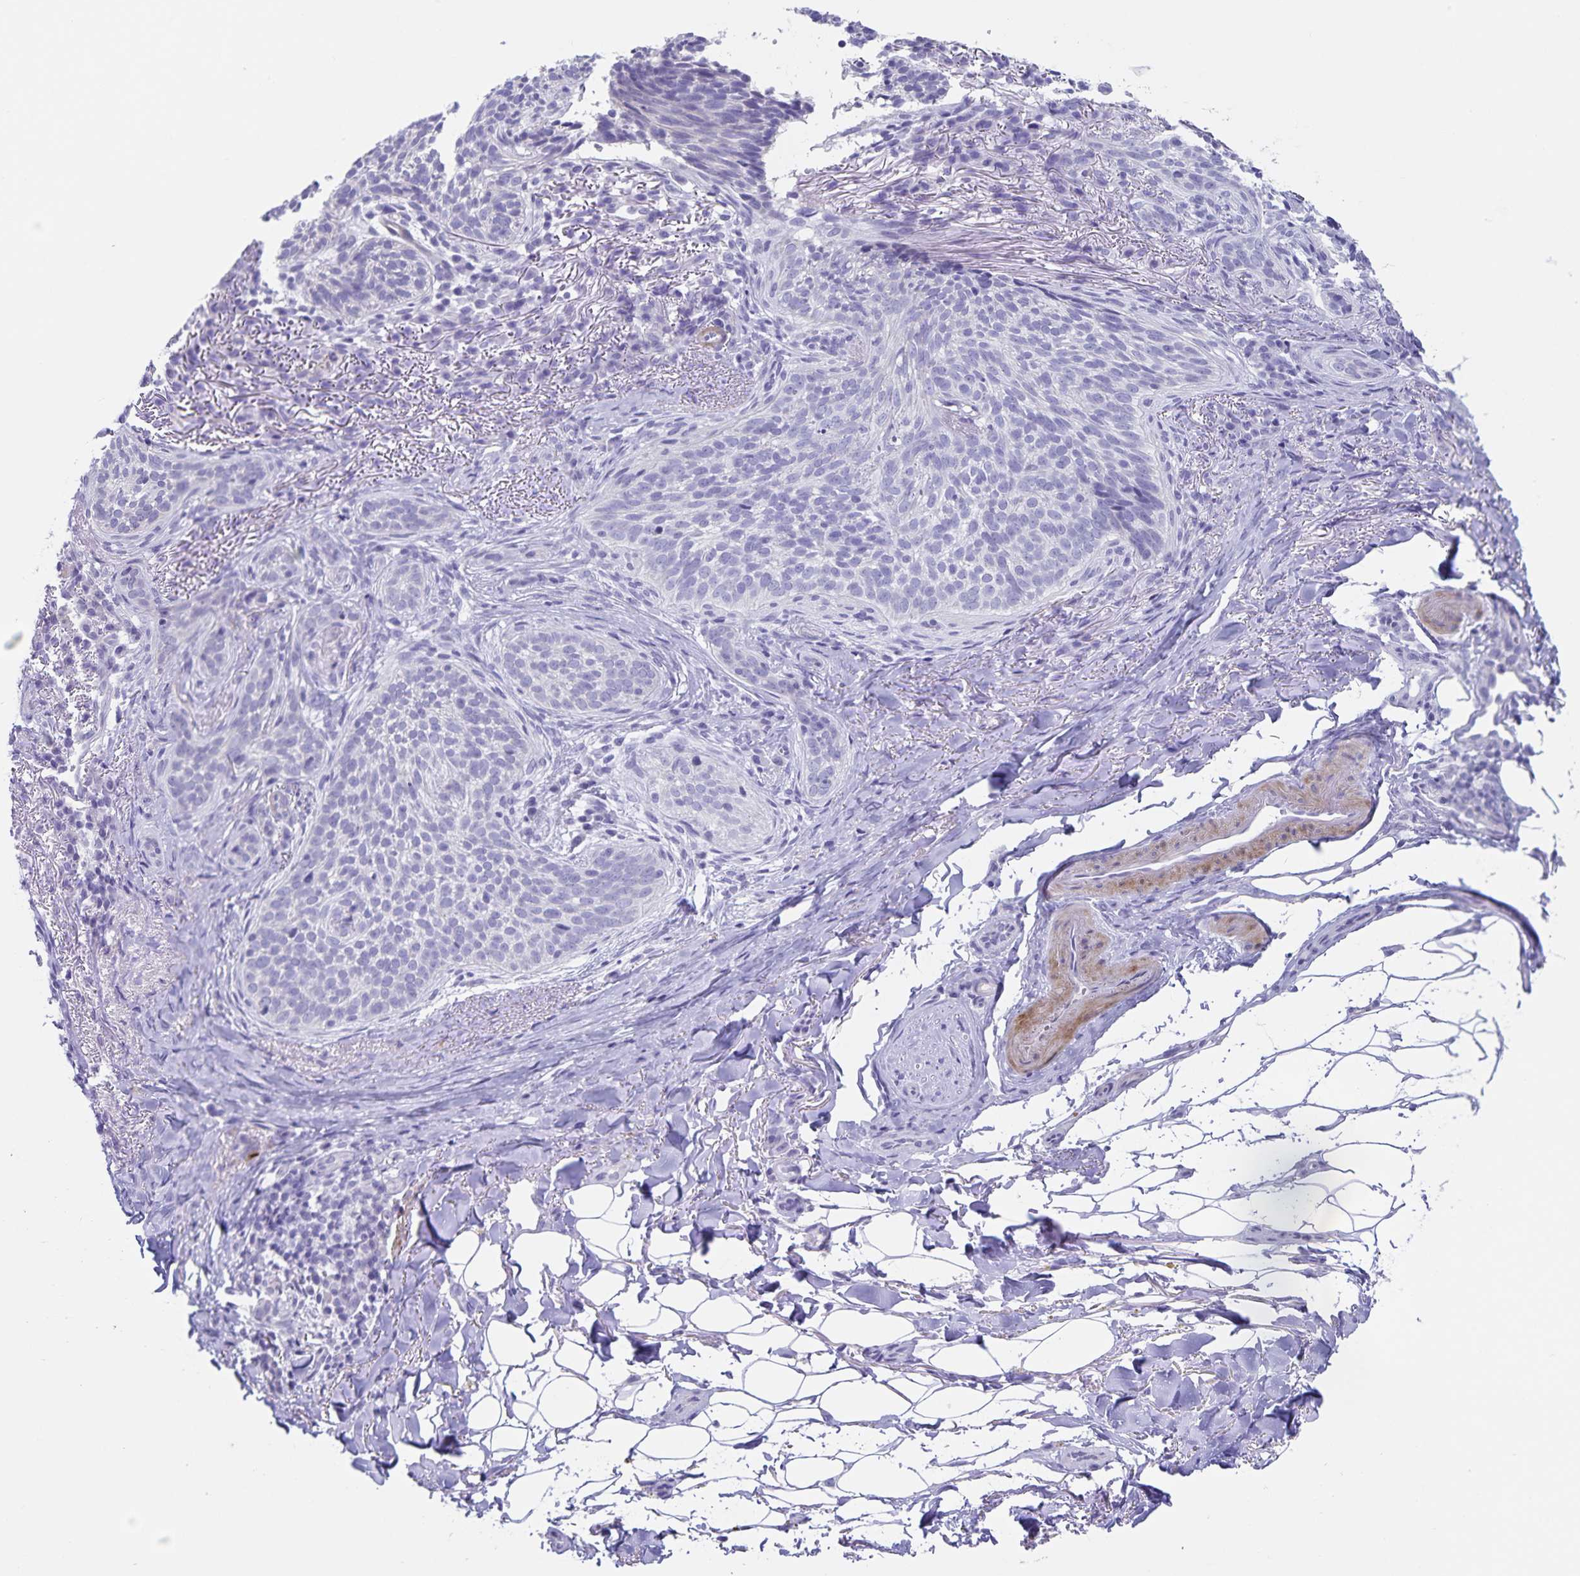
{"staining": {"intensity": "negative", "quantity": "none", "location": "none"}, "tissue": "skin cancer", "cell_type": "Tumor cells", "image_type": "cancer", "snomed": [{"axis": "morphology", "description": "Basal cell carcinoma"}, {"axis": "topography", "description": "Skin"}, {"axis": "topography", "description": "Skin of head"}], "caption": "Immunohistochemistry micrograph of neoplastic tissue: skin basal cell carcinoma stained with DAB (3,3'-diaminobenzidine) exhibits no significant protein expression in tumor cells.", "gene": "C11orf42", "patient": {"sex": "male", "age": 62}}